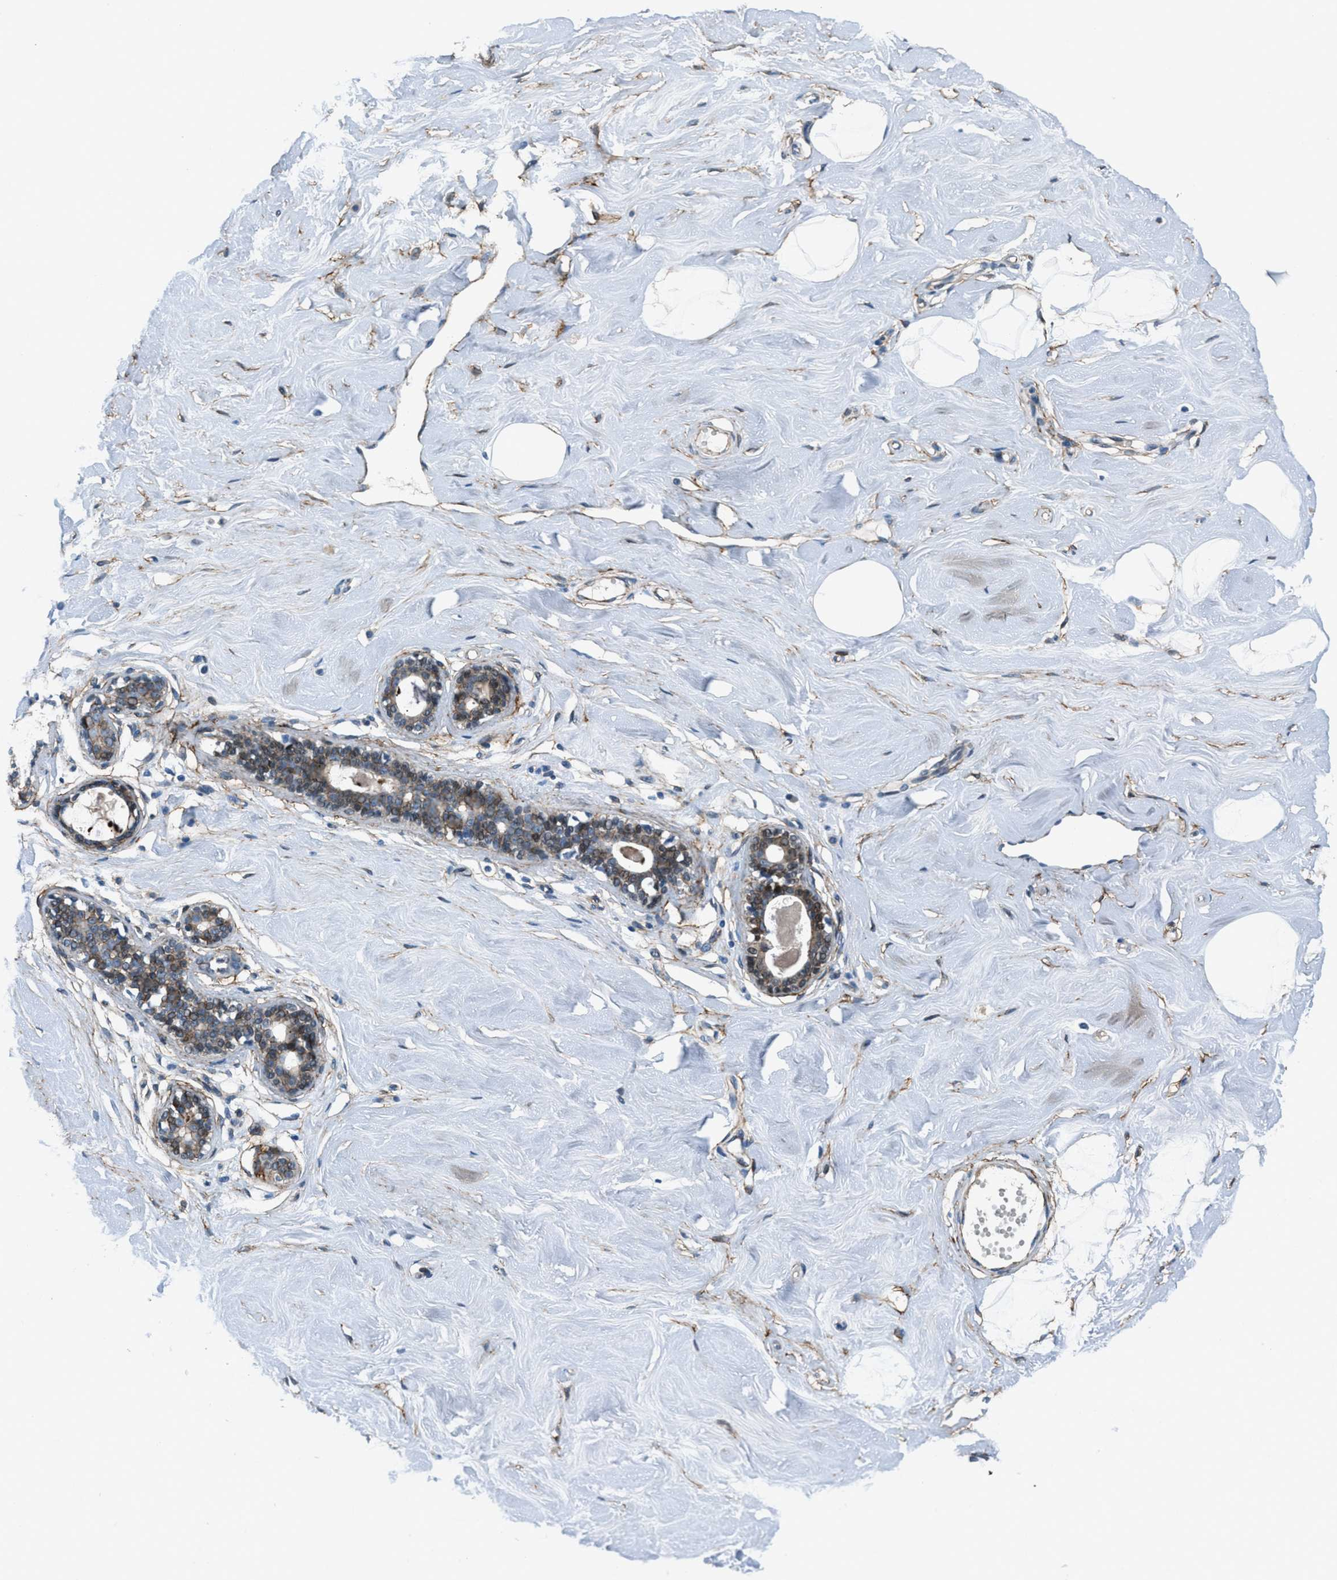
{"staining": {"intensity": "negative", "quantity": "none", "location": "none"}, "tissue": "breast", "cell_type": "Adipocytes", "image_type": "normal", "snomed": [{"axis": "morphology", "description": "Normal tissue, NOS"}, {"axis": "topography", "description": "Breast"}], "caption": "This is an immunohistochemistry (IHC) photomicrograph of normal breast. There is no staining in adipocytes.", "gene": "FBN1", "patient": {"sex": "female", "age": 23}}